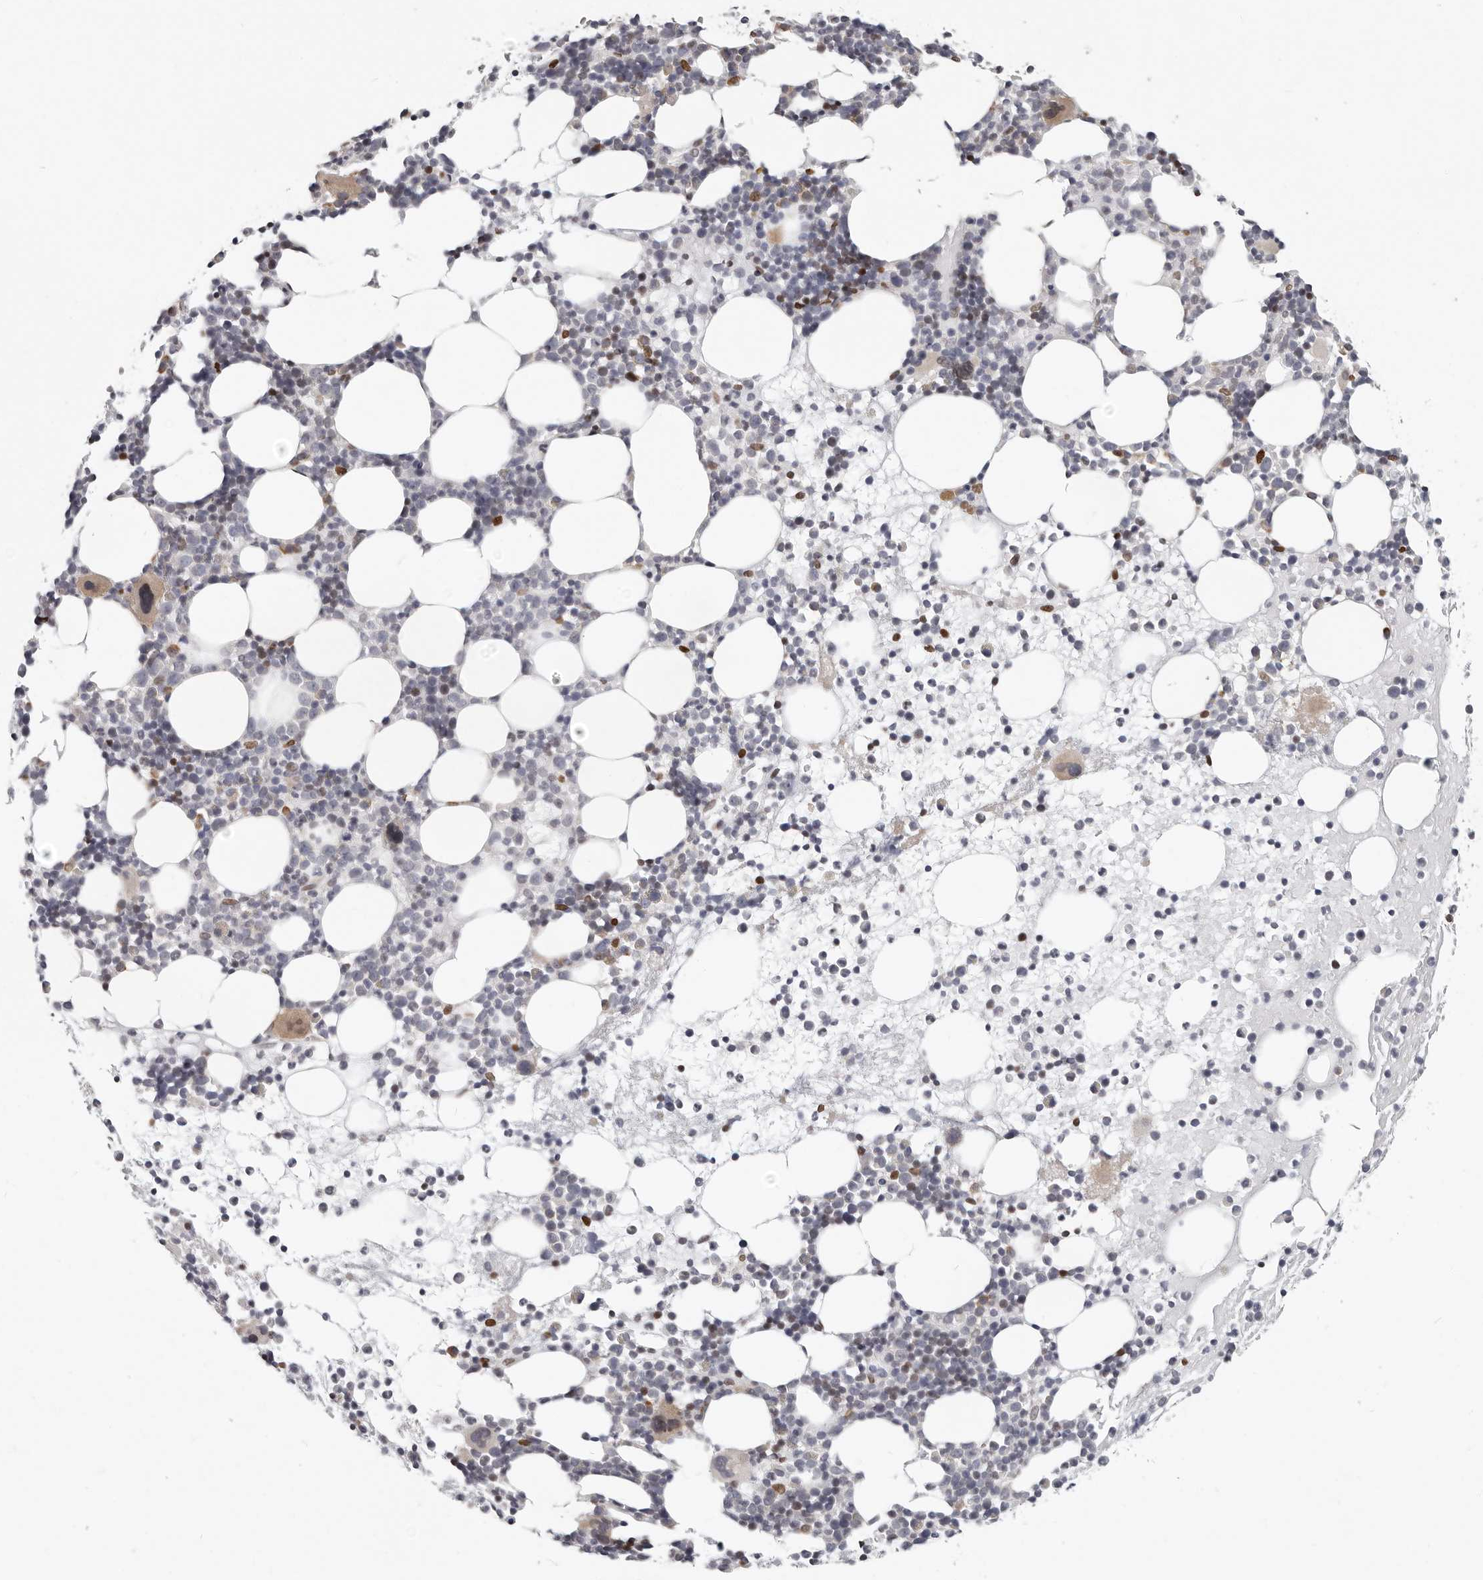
{"staining": {"intensity": "moderate", "quantity": "<25%", "location": "nuclear"}, "tissue": "bone marrow", "cell_type": "Hematopoietic cells", "image_type": "normal", "snomed": [{"axis": "morphology", "description": "Normal tissue, NOS"}, {"axis": "topography", "description": "Bone marrow"}], "caption": "Protein positivity by IHC reveals moderate nuclear positivity in approximately <25% of hematopoietic cells in unremarkable bone marrow. Using DAB (3,3'-diaminobenzidine) (brown) and hematoxylin (blue) stains, captured at high magnification using brightfield microscopy.", "gene": "SRP19", "patient": {"sex": "female", "age": 57}}